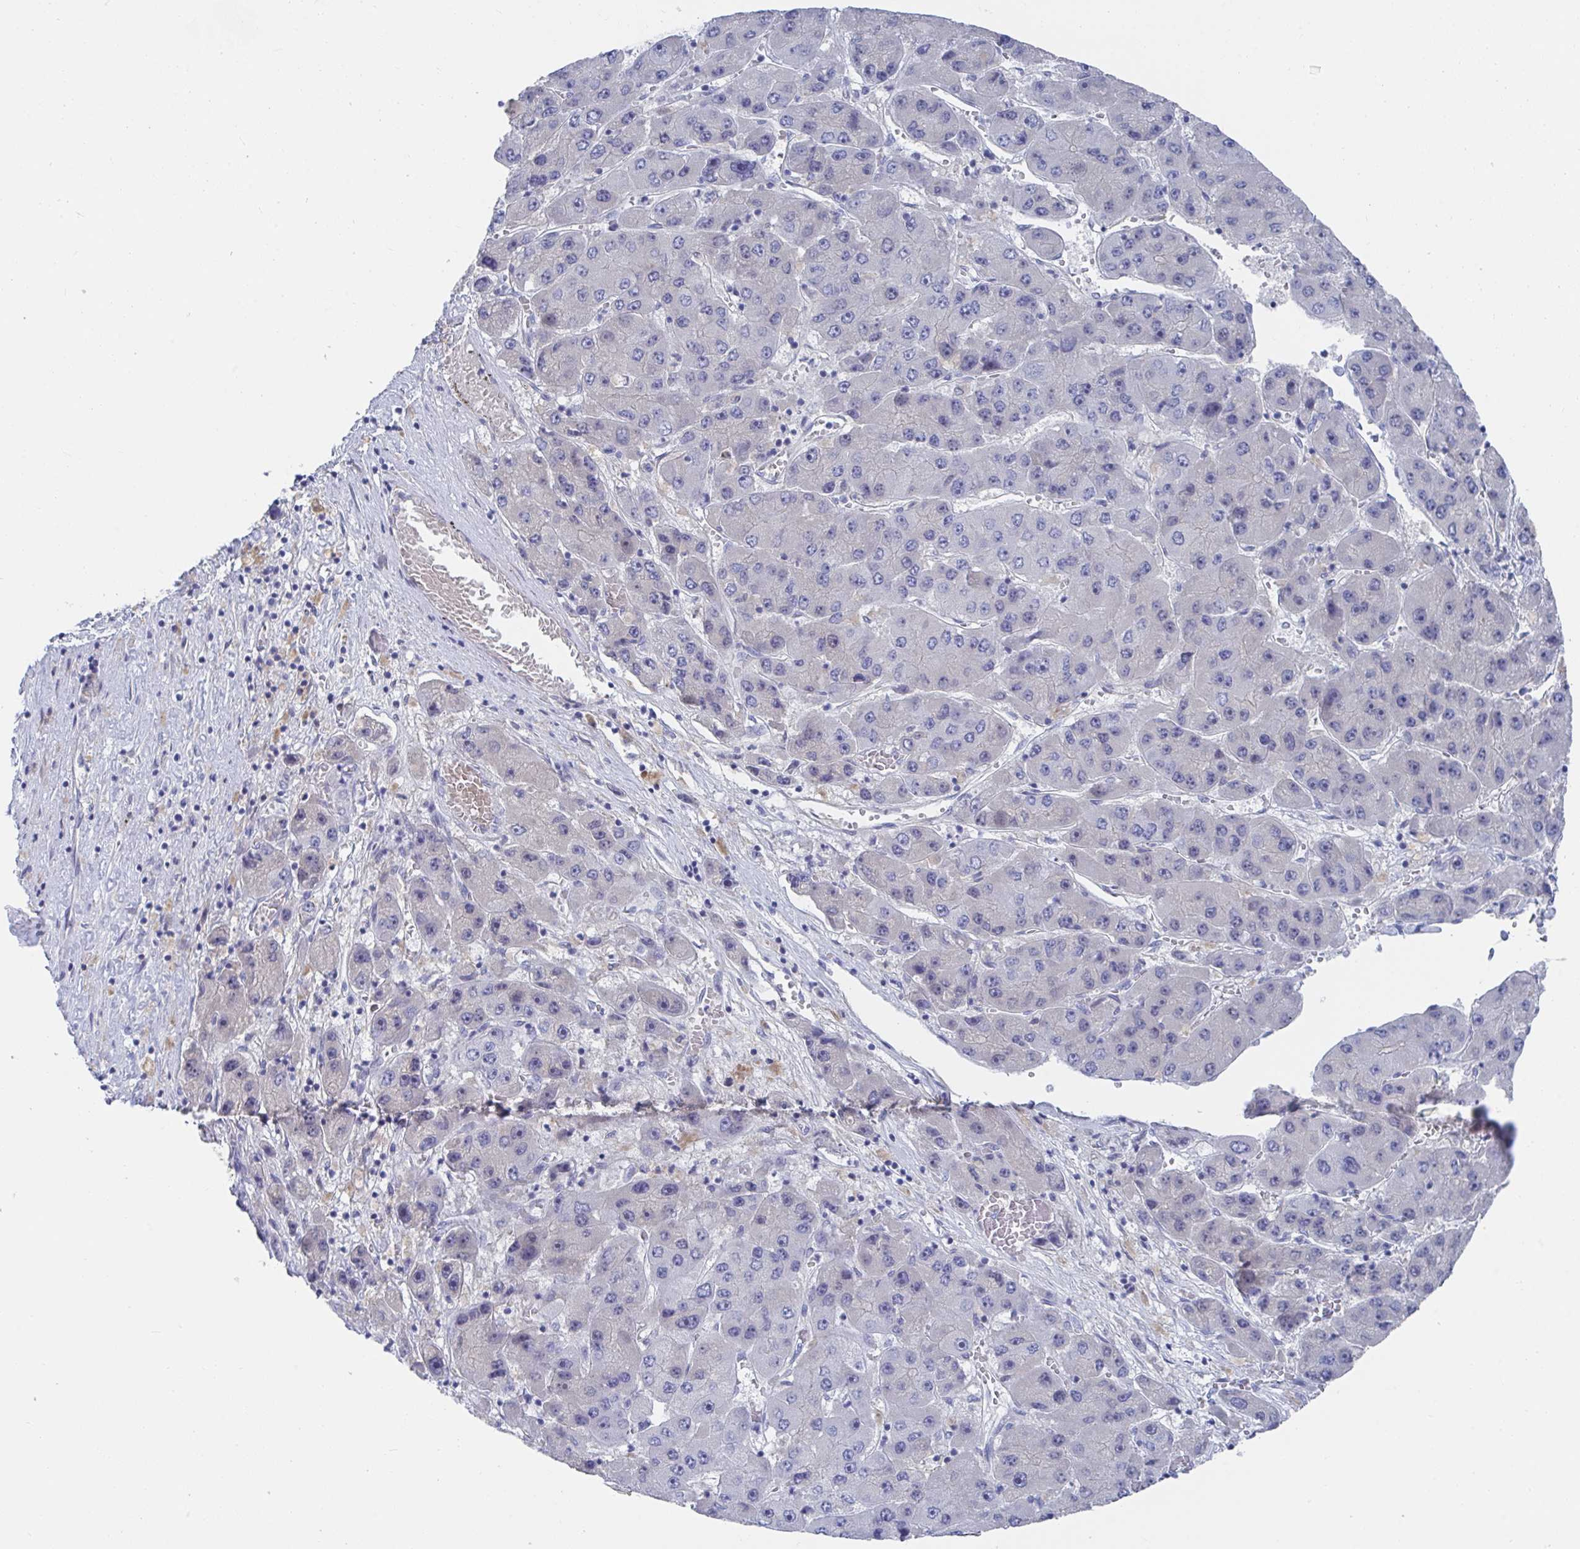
{"staining": {"intensity": "negative", "quantity": "none", "location": "none"}, "tissue": "liver cancer", "cell_type": "Tumor cells", "image_type": "cancer", "snomed": [{"axis": "morphology", "description": "Carcinoma, Hepatocellular, NOS"}, {"axis": "topography", "description": "Liver"}], "caption": "High magnification brightfield microscopy of liver hepatocellular carcinoma stained with DAB (brown) and counterstained with hematoxylin (blue): tumor cells show no significant expression.", "gene": "TNFAIP6", "patient": {"sex": "female", "age": 61}}